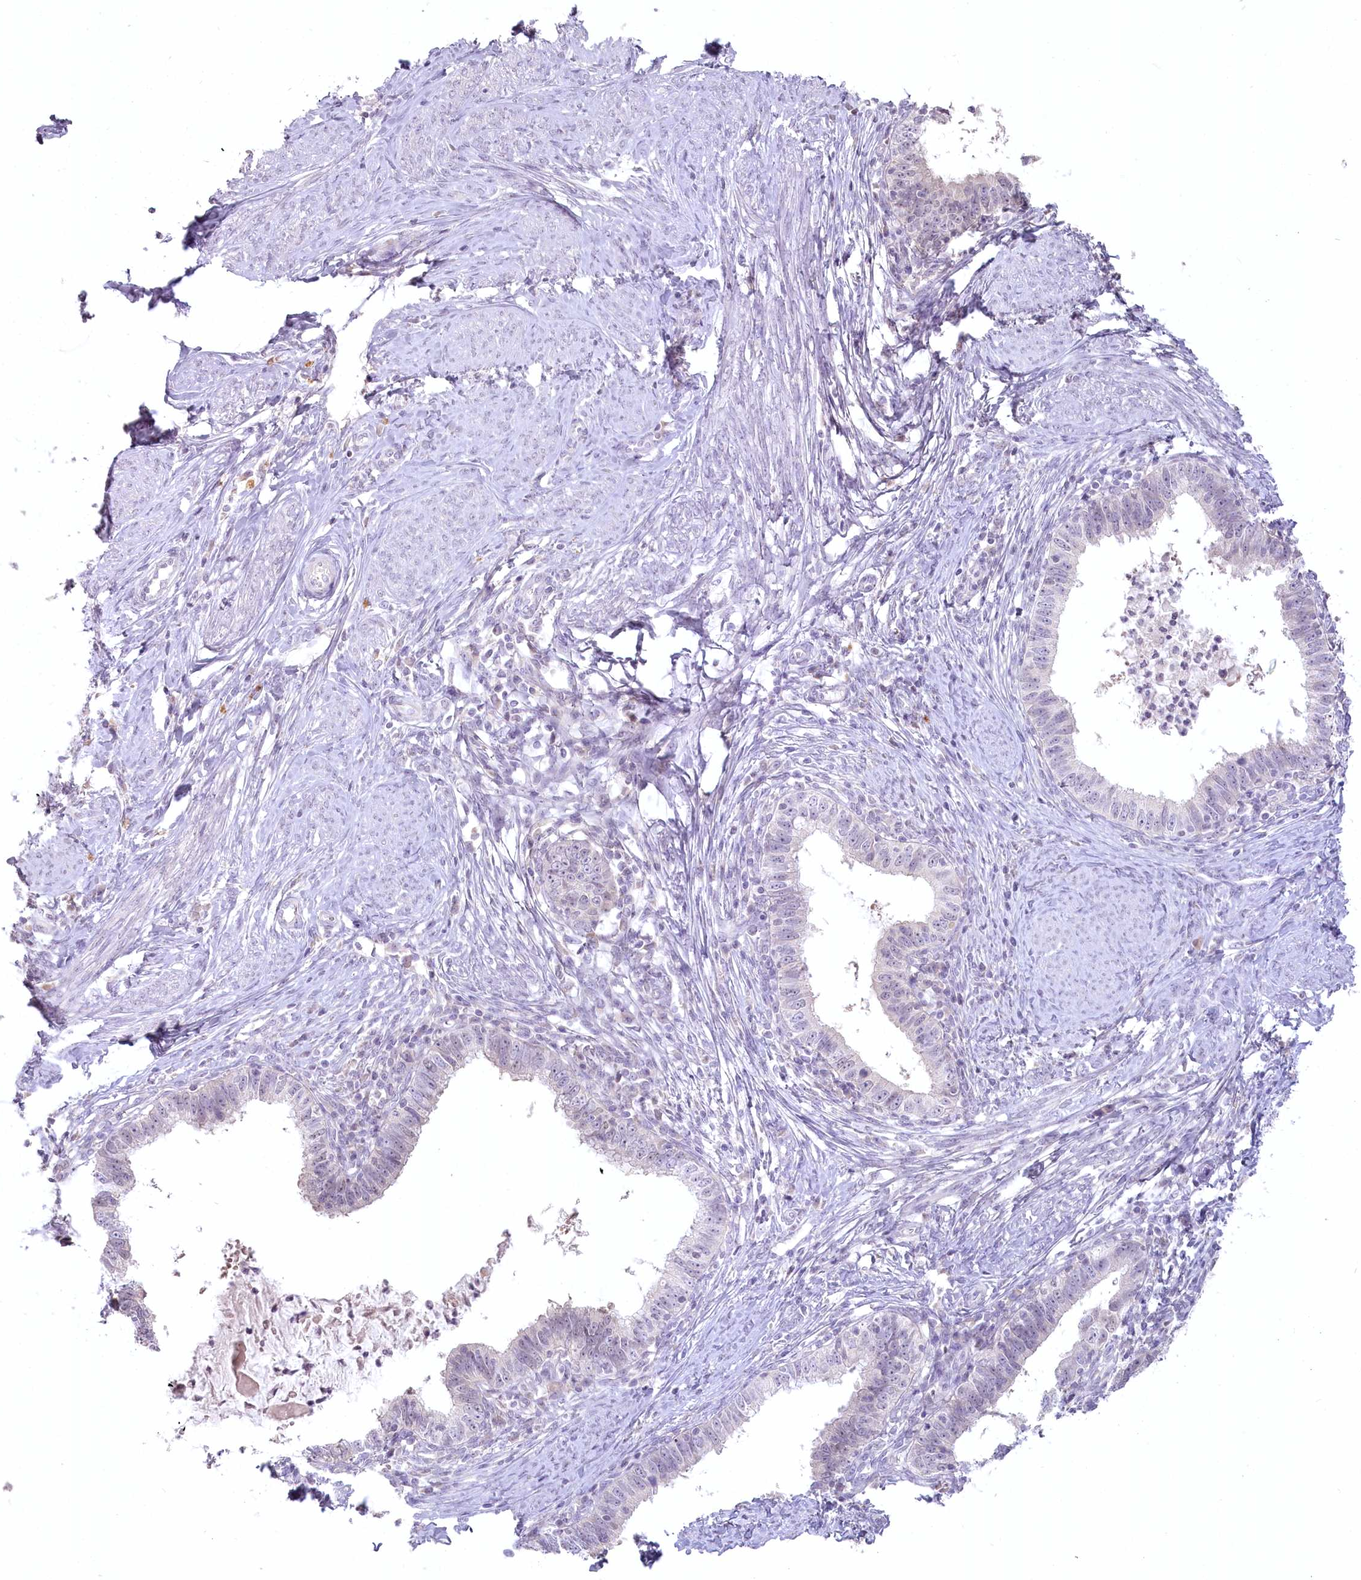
{"staining": {"intensity": "weak", "quantity": "<25%", "location": "nuclear"}, "tissue": "cervical cancer", "cell_type": "Tumor cells", "image_type": "cancer", "snomed": [{"axis": "morphology", "description": "Adenocarcinoma, NOS"}, {"axis": "topography", "description": "Cervix"}], "caption": "Immunohistochemical staining of adenocarcinoma (cervical) displays no significant positivity in tumor cells.", "gene": "USP11", "patient": {"sex": "female", "age": 36}}